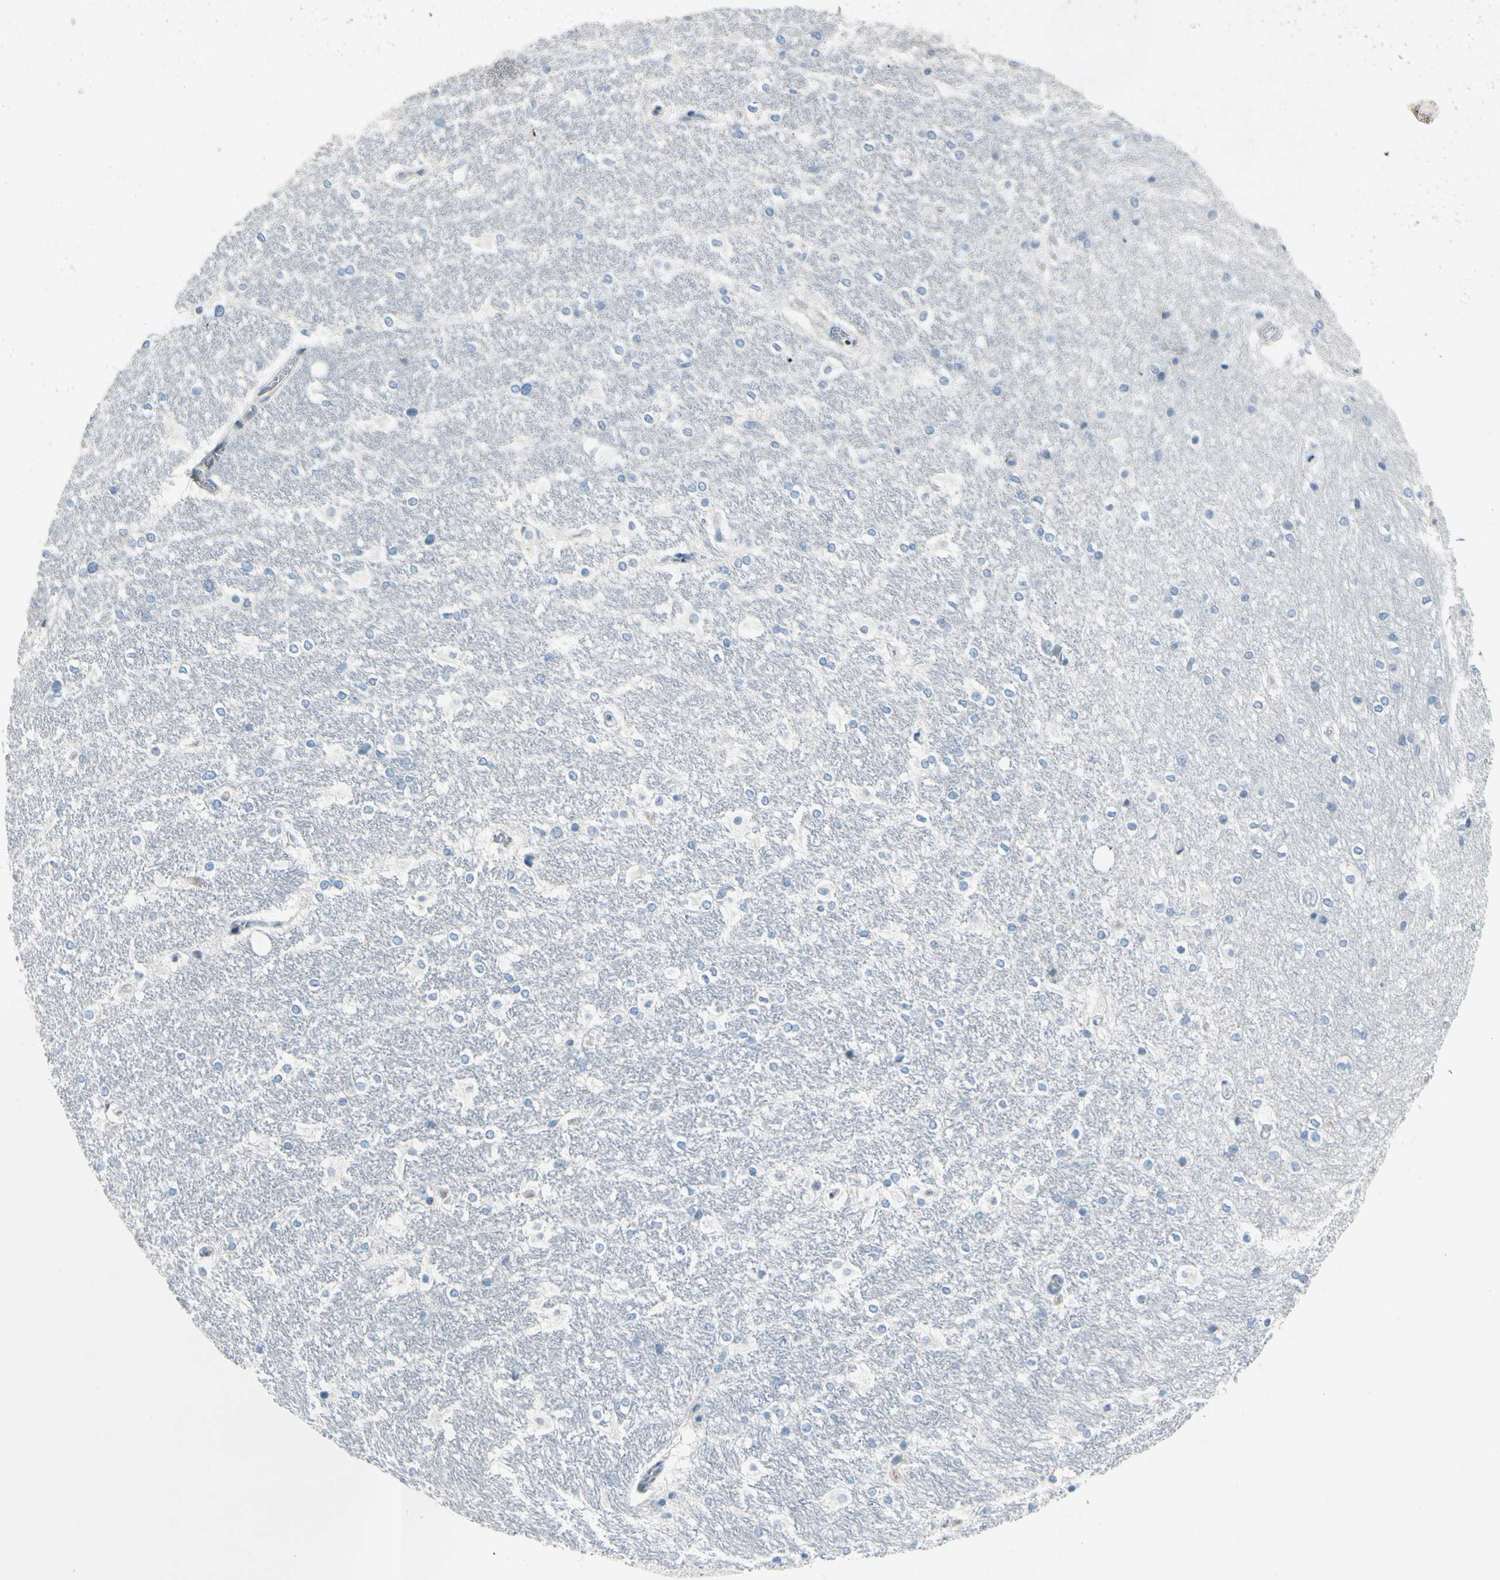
{"staining": {"intensity": "negative", "quantity": "none", "location": "none"}, "tissue": "hippocampus", "cell_type": "Glial cells", "image_type": "normal", "snomed": [{"axis": "morphology", "description": "Normal tissue, NOS"}, {"axis": "topography", "description": "Hippocampus"}], "caption": "DAB immunohistochemical staining of benign human hippocampus exhibits no significant staining in glial cells. (Stains: DAB IHC with hematoxylin counter stain, Microscopy: brightfield microscopy at high magnification).", "gene": "STK40", "patient": {"sex": "female", "age": 19}}